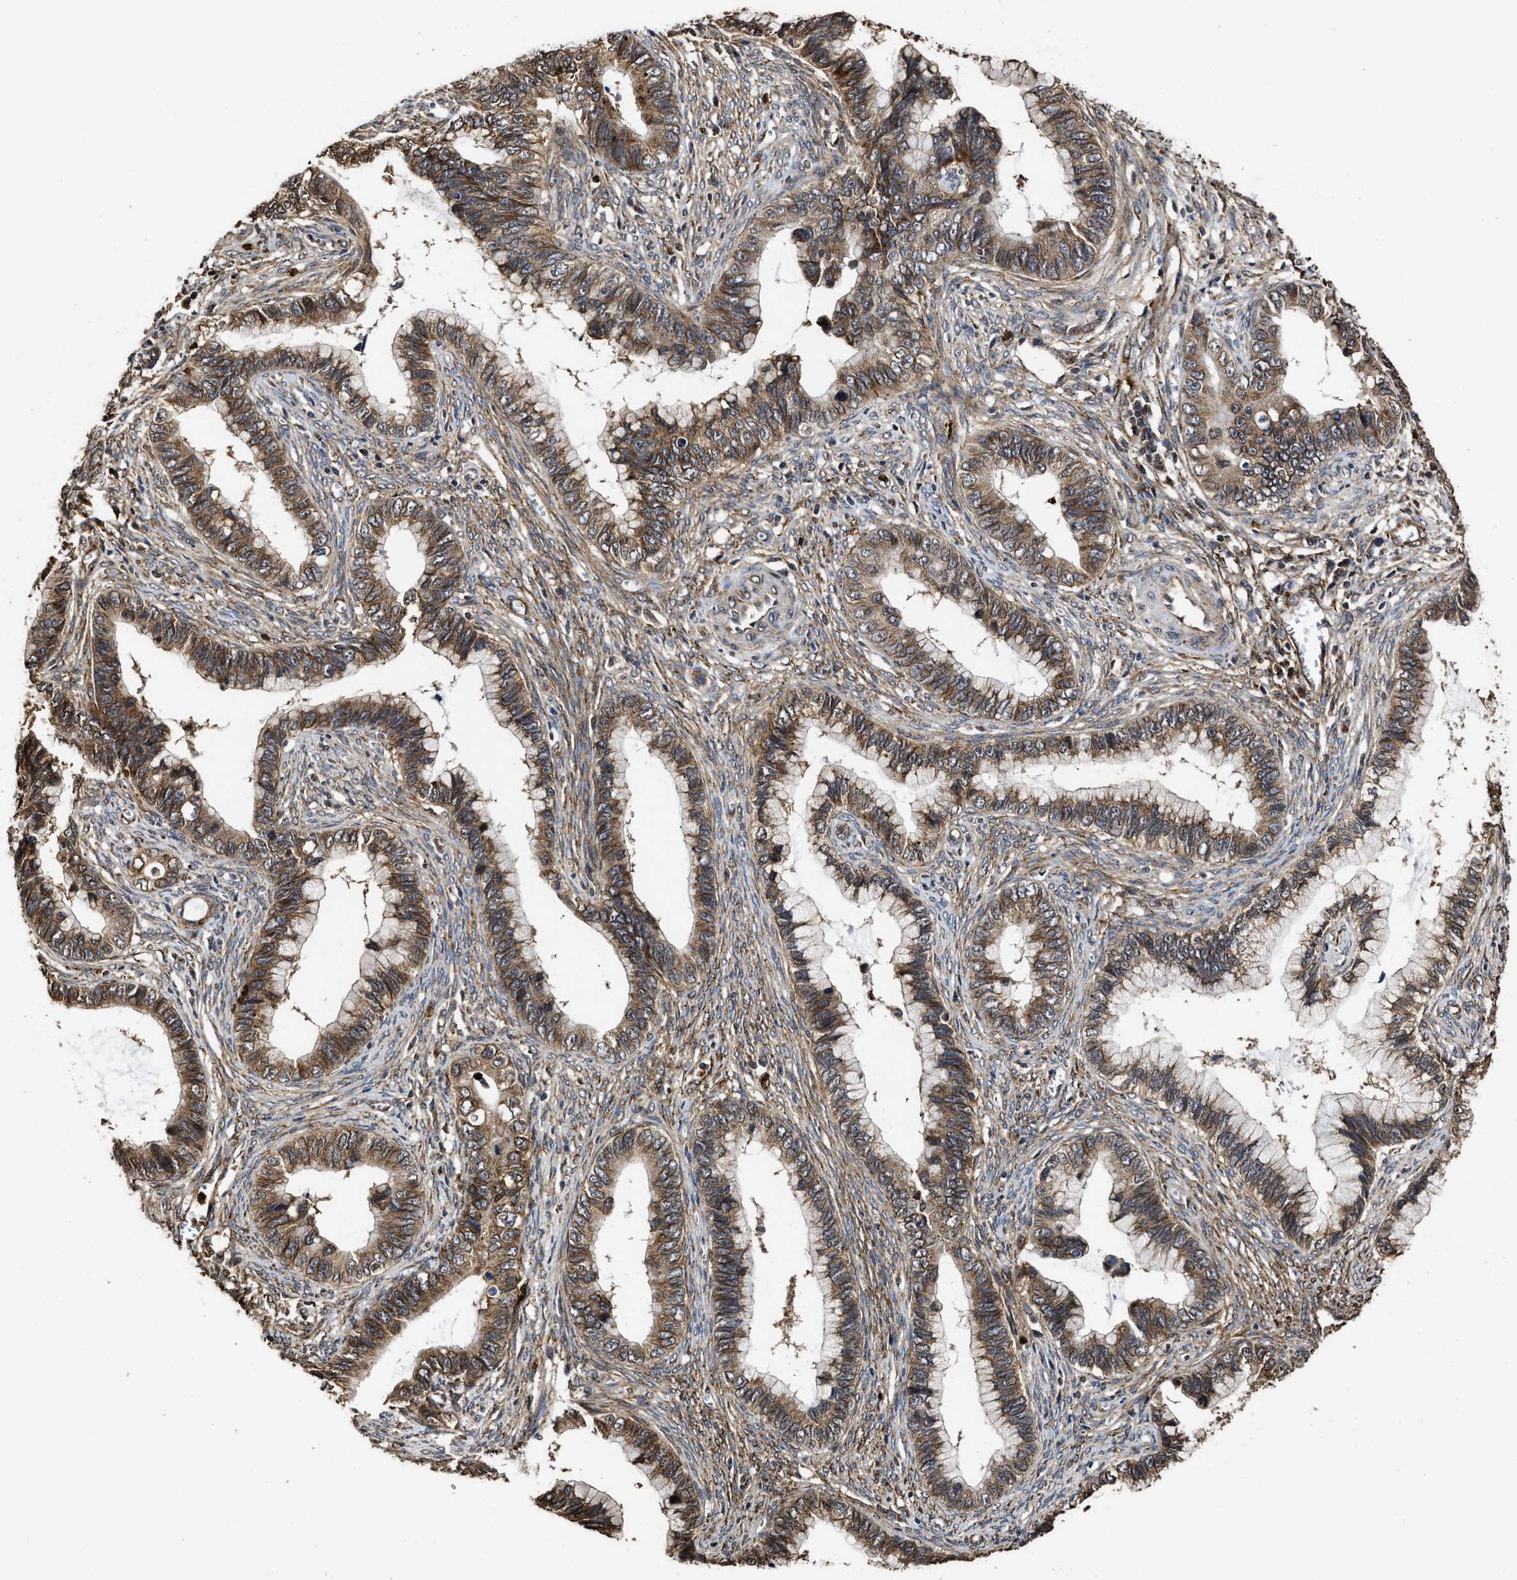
{"staining": {"intensity": "moderate", "quantity": ">75%", "location": "cytoplasmic/membranous"}, "tissue": "cervical cancer", "cell_type": "Tumor cells", "image_type": "cancer", "snomed": [{"axis": "morphology", "description": "Adenocarcinoma, NOS"}, {"axis": "topography", "description": "Cervix"}], "caption": "Tumor cells show medium levels of moderate cytoplasmic/membranous positivity in approximately >75% of cells in human cervical cancer (adenocarcinoma).", "gene": "SEPTIN2", "patient": {"sex": "female", "age": 44}}